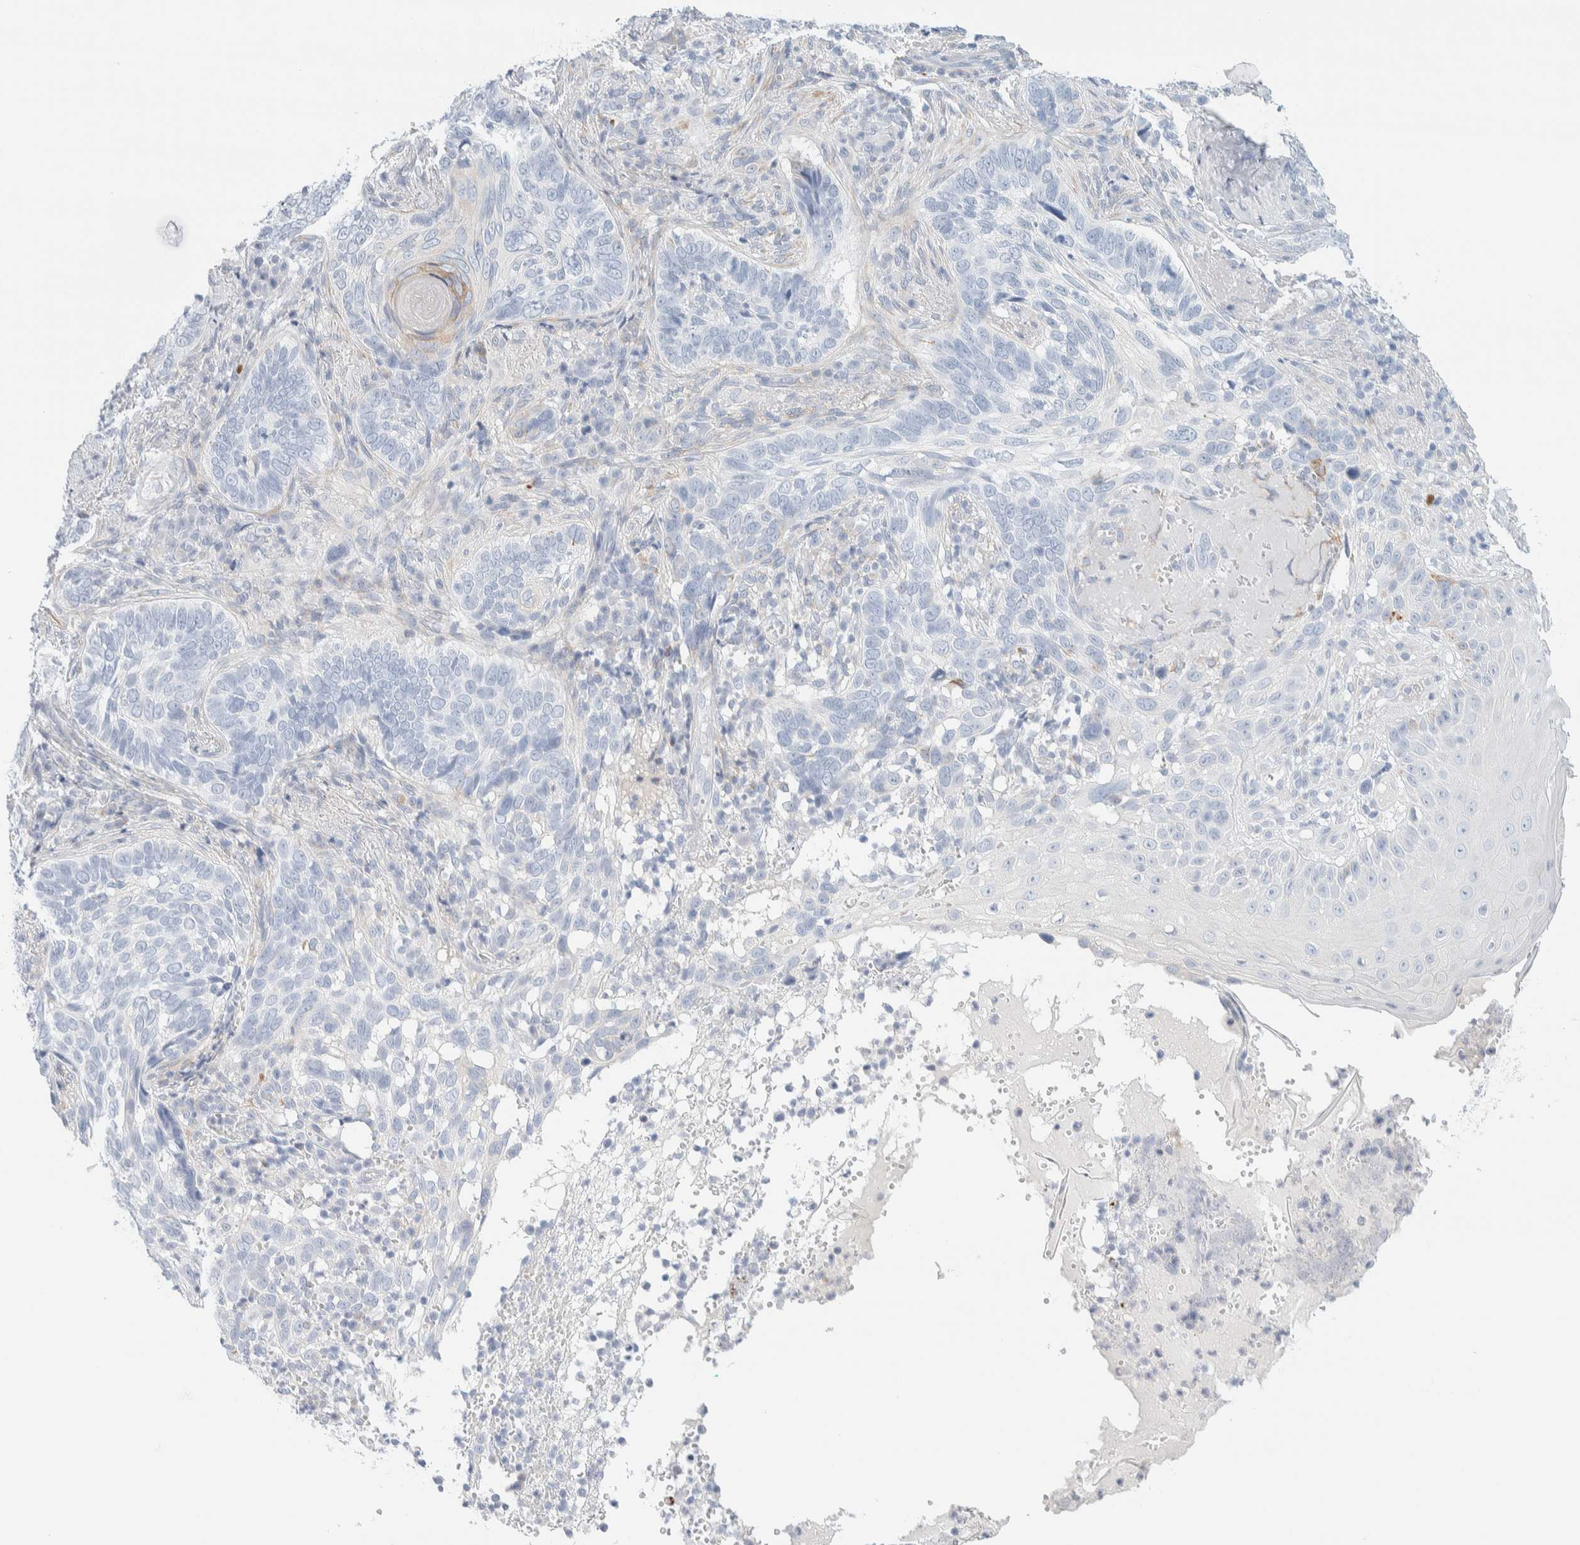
{"staining": {"intensity": "negative", "quantity": "none", "location": "none"}, "tissue": "skin cancer", "cell_type": "Tumor cells", "image_type": "cancer", "snomed": [{"axis": "morphology", "description": "Basal cell carcinoma"}, {"axis": "topography", "description": "Skin"}], "caption": "Human skin cancer stained for a protein using immunohistochemistry exhibits no positivity in tumor cells.", "gene": "ATCAY", "patient": {"sex": "female", "age": 89}}